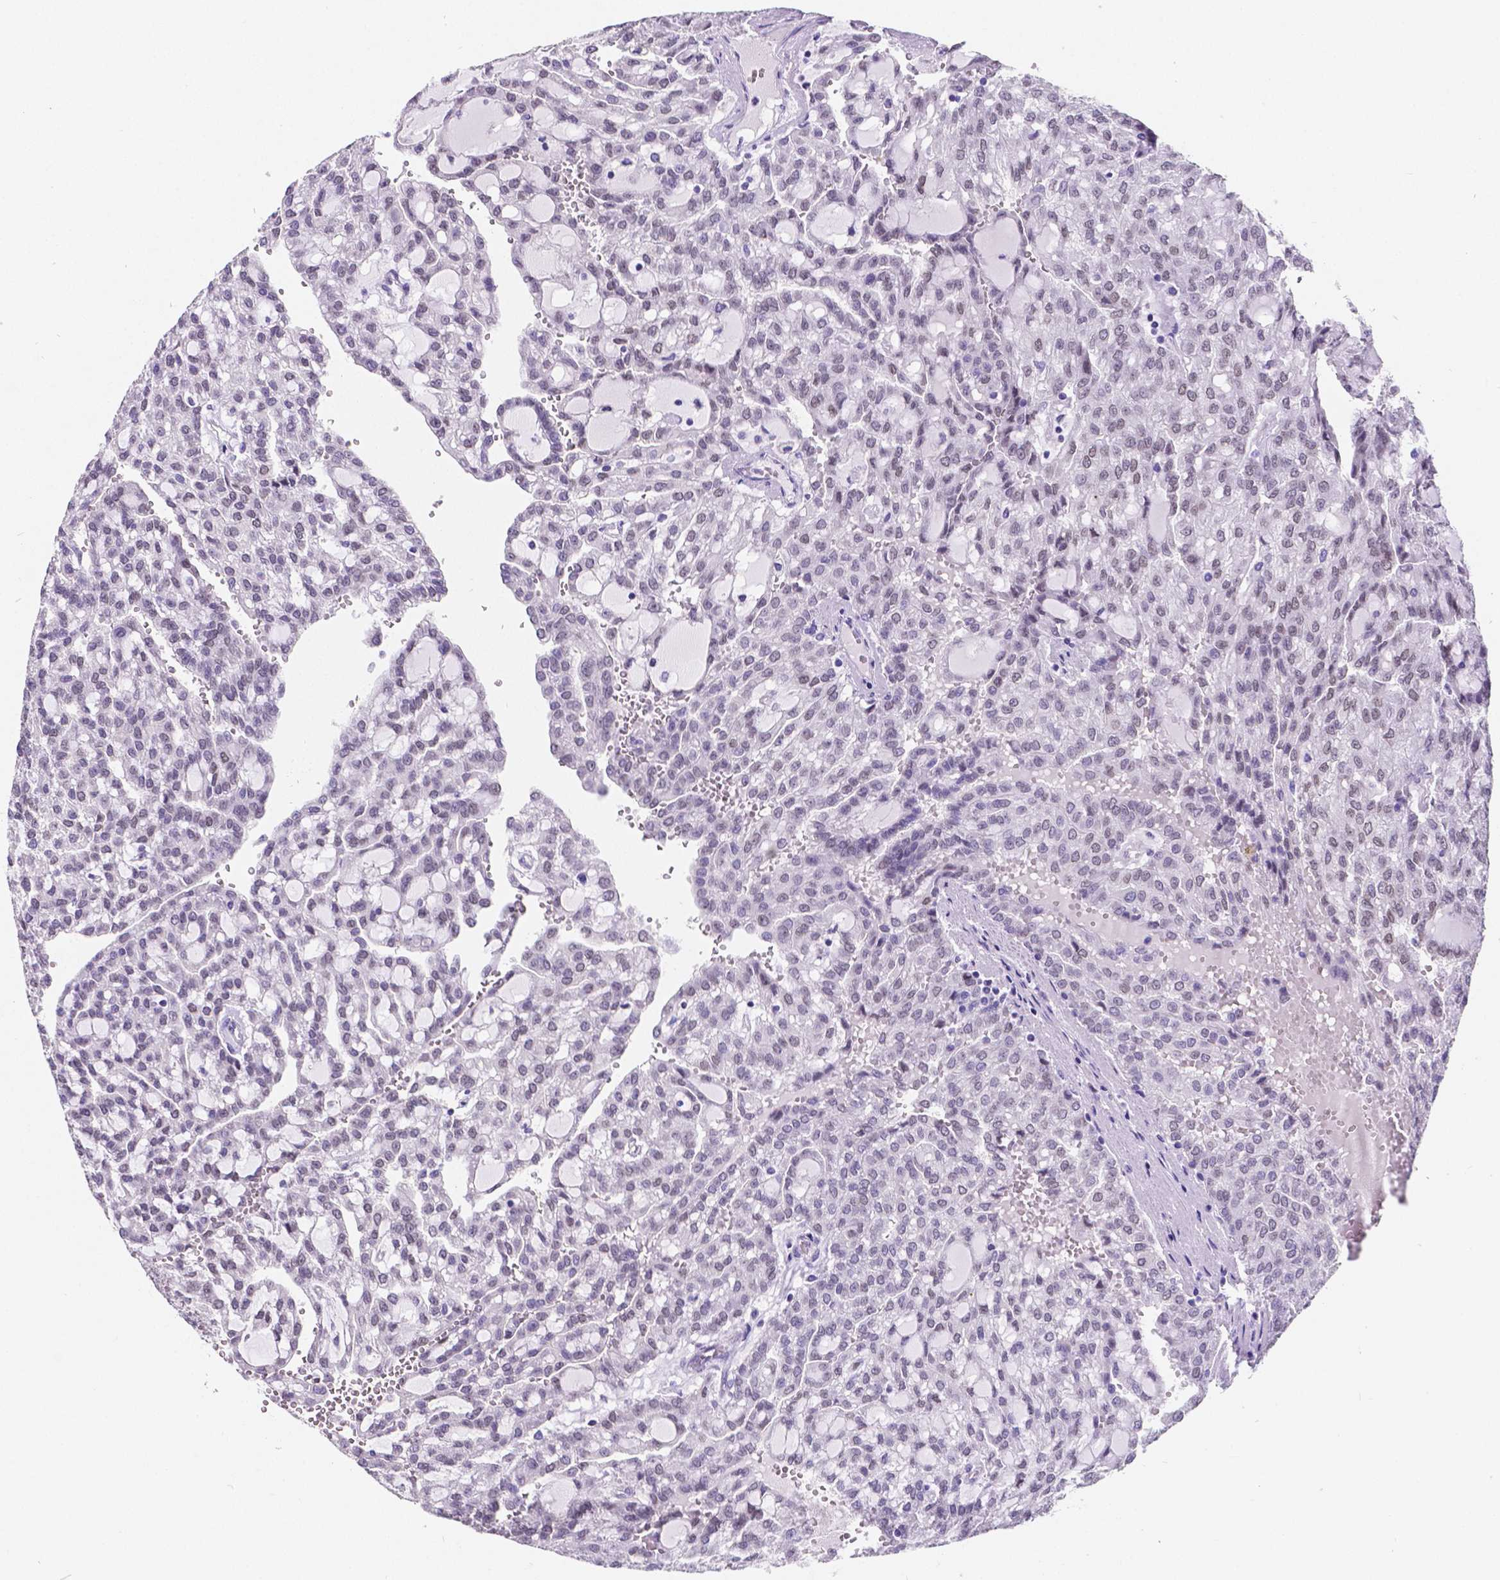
{"staining": {"intensity": "negative", "quantity": "none", "location": "none"}, "tissue": "renal cancer", "cell_type": "Tumor cells", "image_type": "cancer", "snomed": [{"axis": "morphology", "description": "Adenocarcinoma, NOS"}, {"axis": "topography", "description": "Kidney"}], "caption": "Immunohistochemistry micrograph of human renal cancer stained for a protein (brown), which reveals no positivity in tumor cells. (Brightfield microscopy of DAB immunohistochemistry at high magnification).", "gene": "SATB2", "patient": {"sex": "male", "age": 63}}